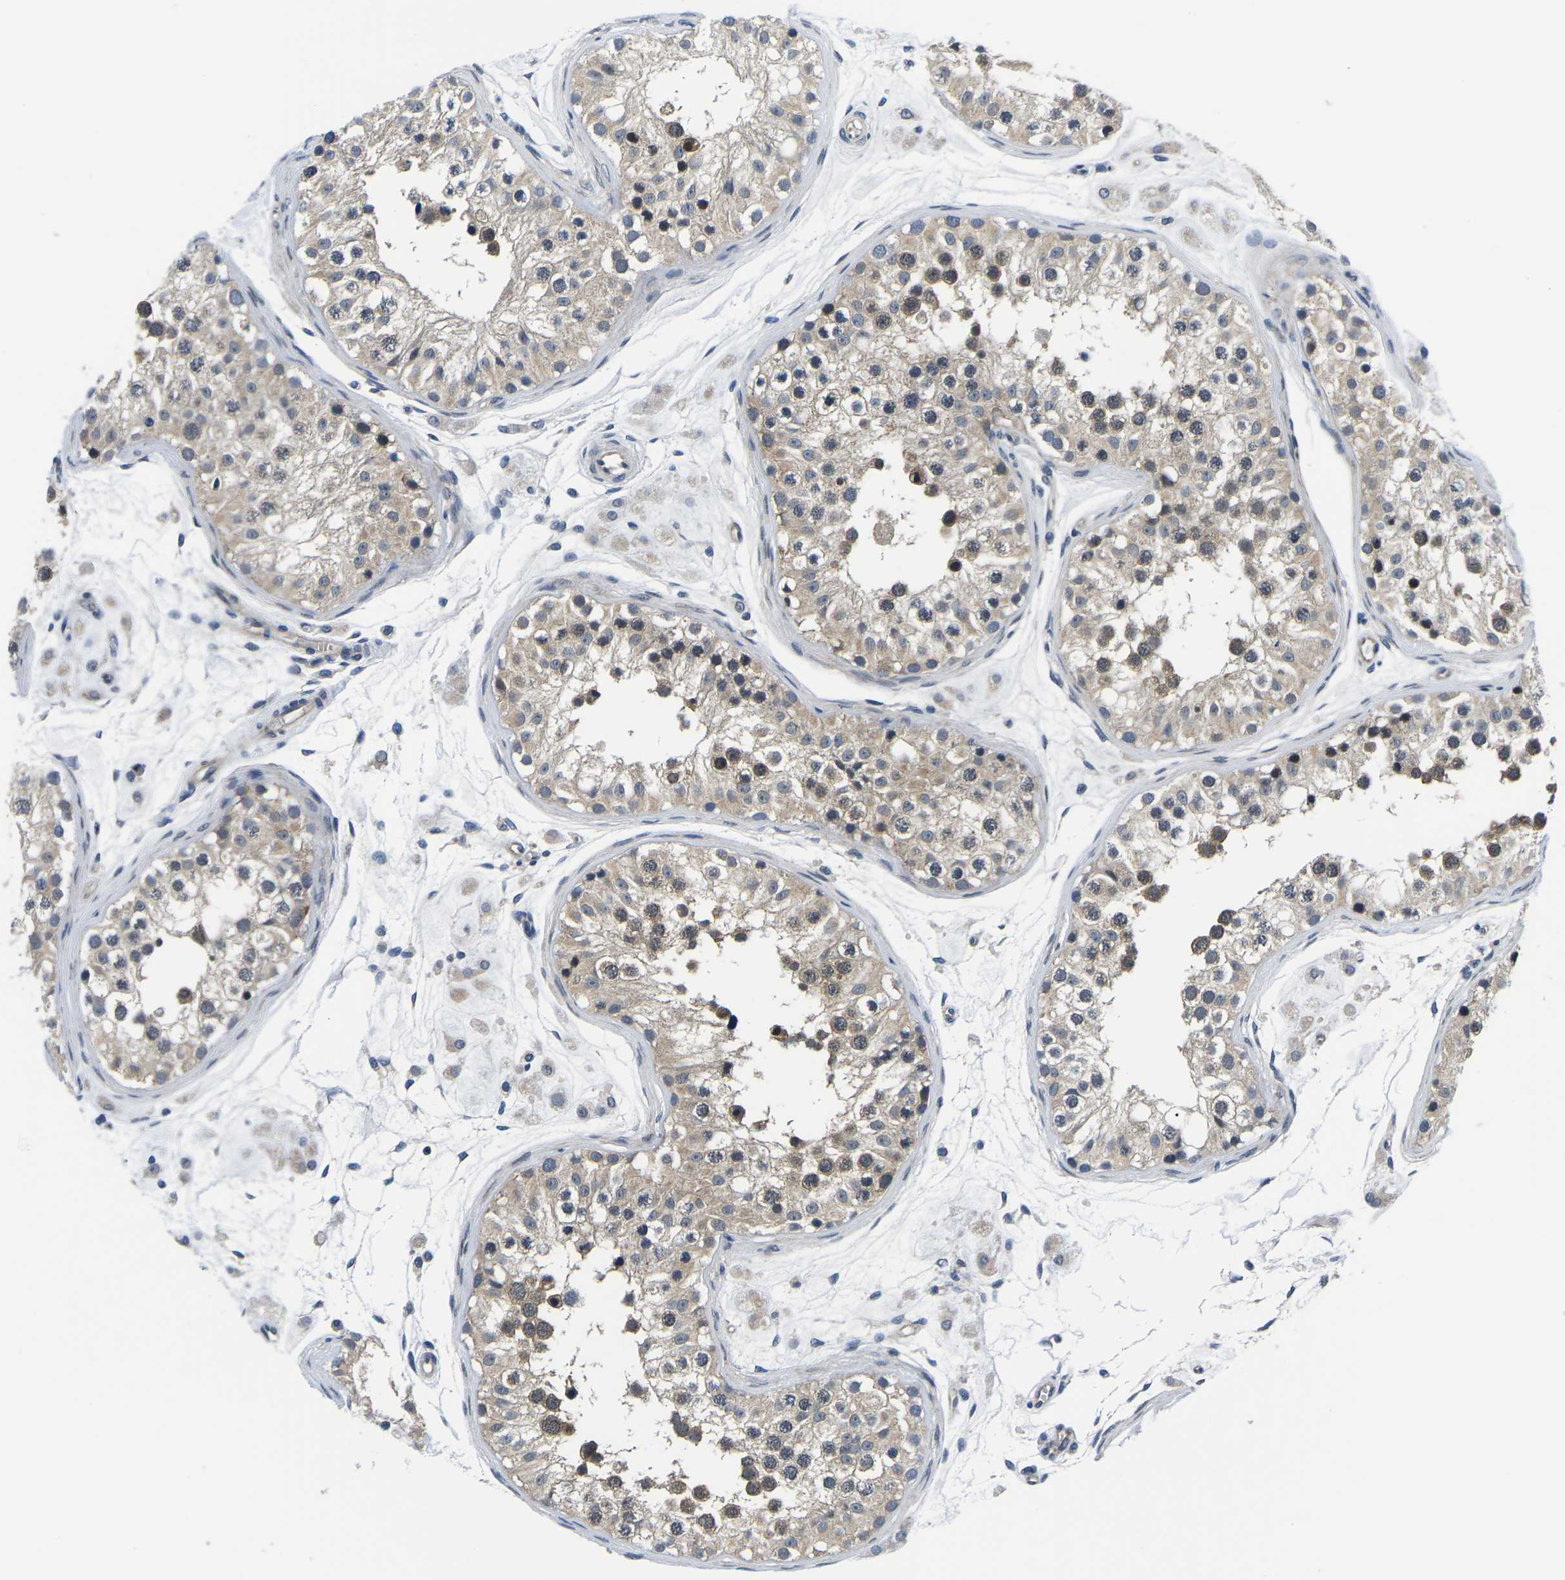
{"staining": {"intensity": "moderate", "quantity": ">75%", "location": "cytoplasmic/membranous"}, "tissue": "testis", "cell_type": "Cells in seminiferous ducts", "image_type": "normal", "snomed": [{"axis": "morphology", "description": "Normal tissue, NOS"}, {"axis": "morphology", "description": "Adenocarcinoma, metastatic, NOS"}, {"axis": "topography", "description": "Testis"}], "caption": "High-power microscopy captured an immunohistochemistry (IHC) histopathology image of benign testis, revealing moderate cytoplasmic/membranous expression in about >75% of cells in seminiferous ducts.", "gene": "GSK3B", "patient": {"sex": "male", "age": 26}}